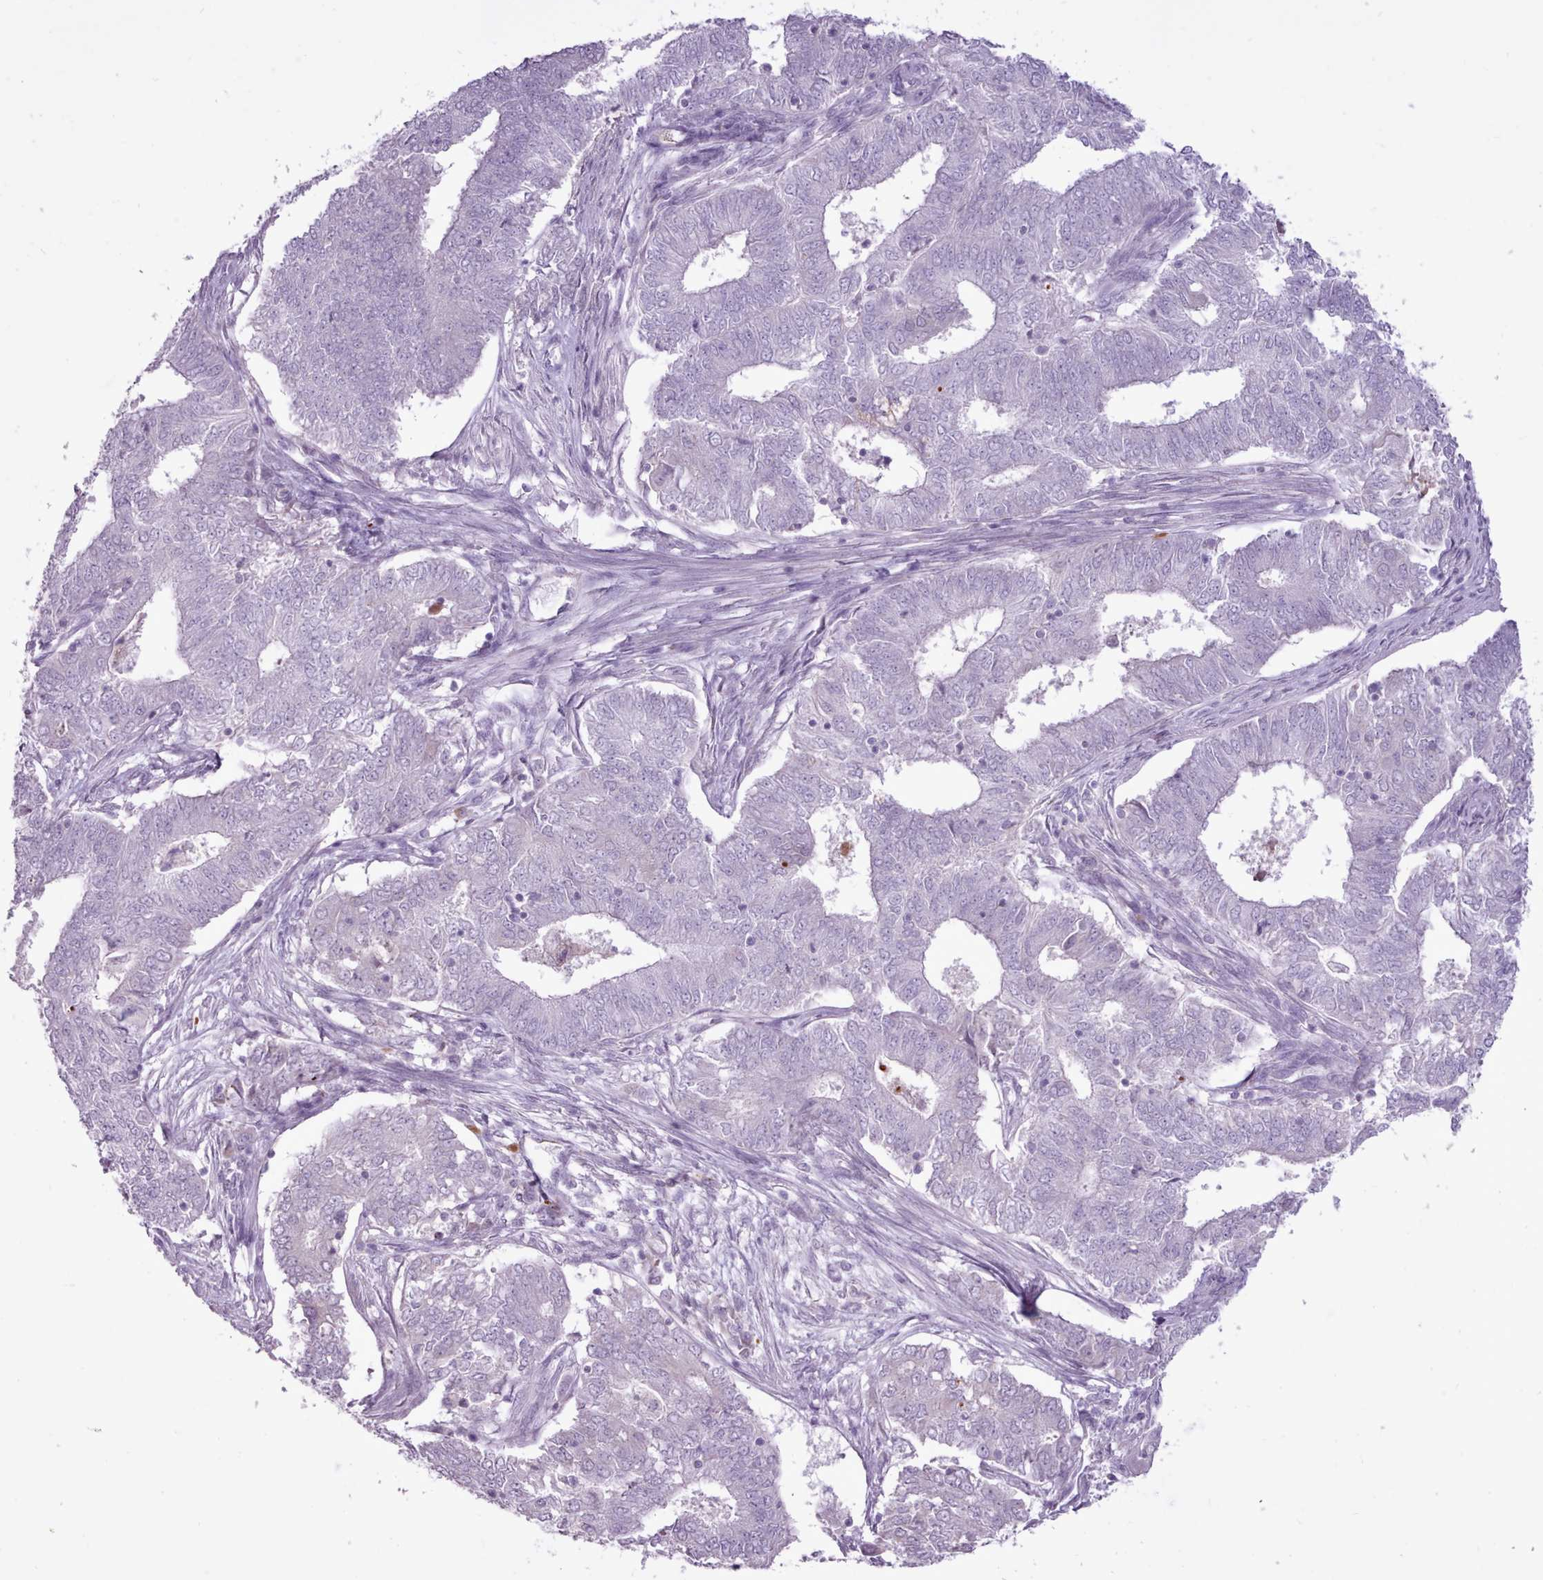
{"staining": {"intensity": "negative", "quantity": "none", "location": "none"}, "tissue": "endometrial cancer", "cell_type": "Tumor cells", "image_type": "cancer", "snomed": [{"axis": "morphology", "description": "Adenocarcinoma, NOS"}, {"axis": "topography", "description": "Endometrium"}], "caption": "The IHC histopathology image has no significant staining in tumor cells of adenocarcinoma (endometrial) tissue.", "gene": "ATRAID", "patient": {"sex": "female", "age": 62}}